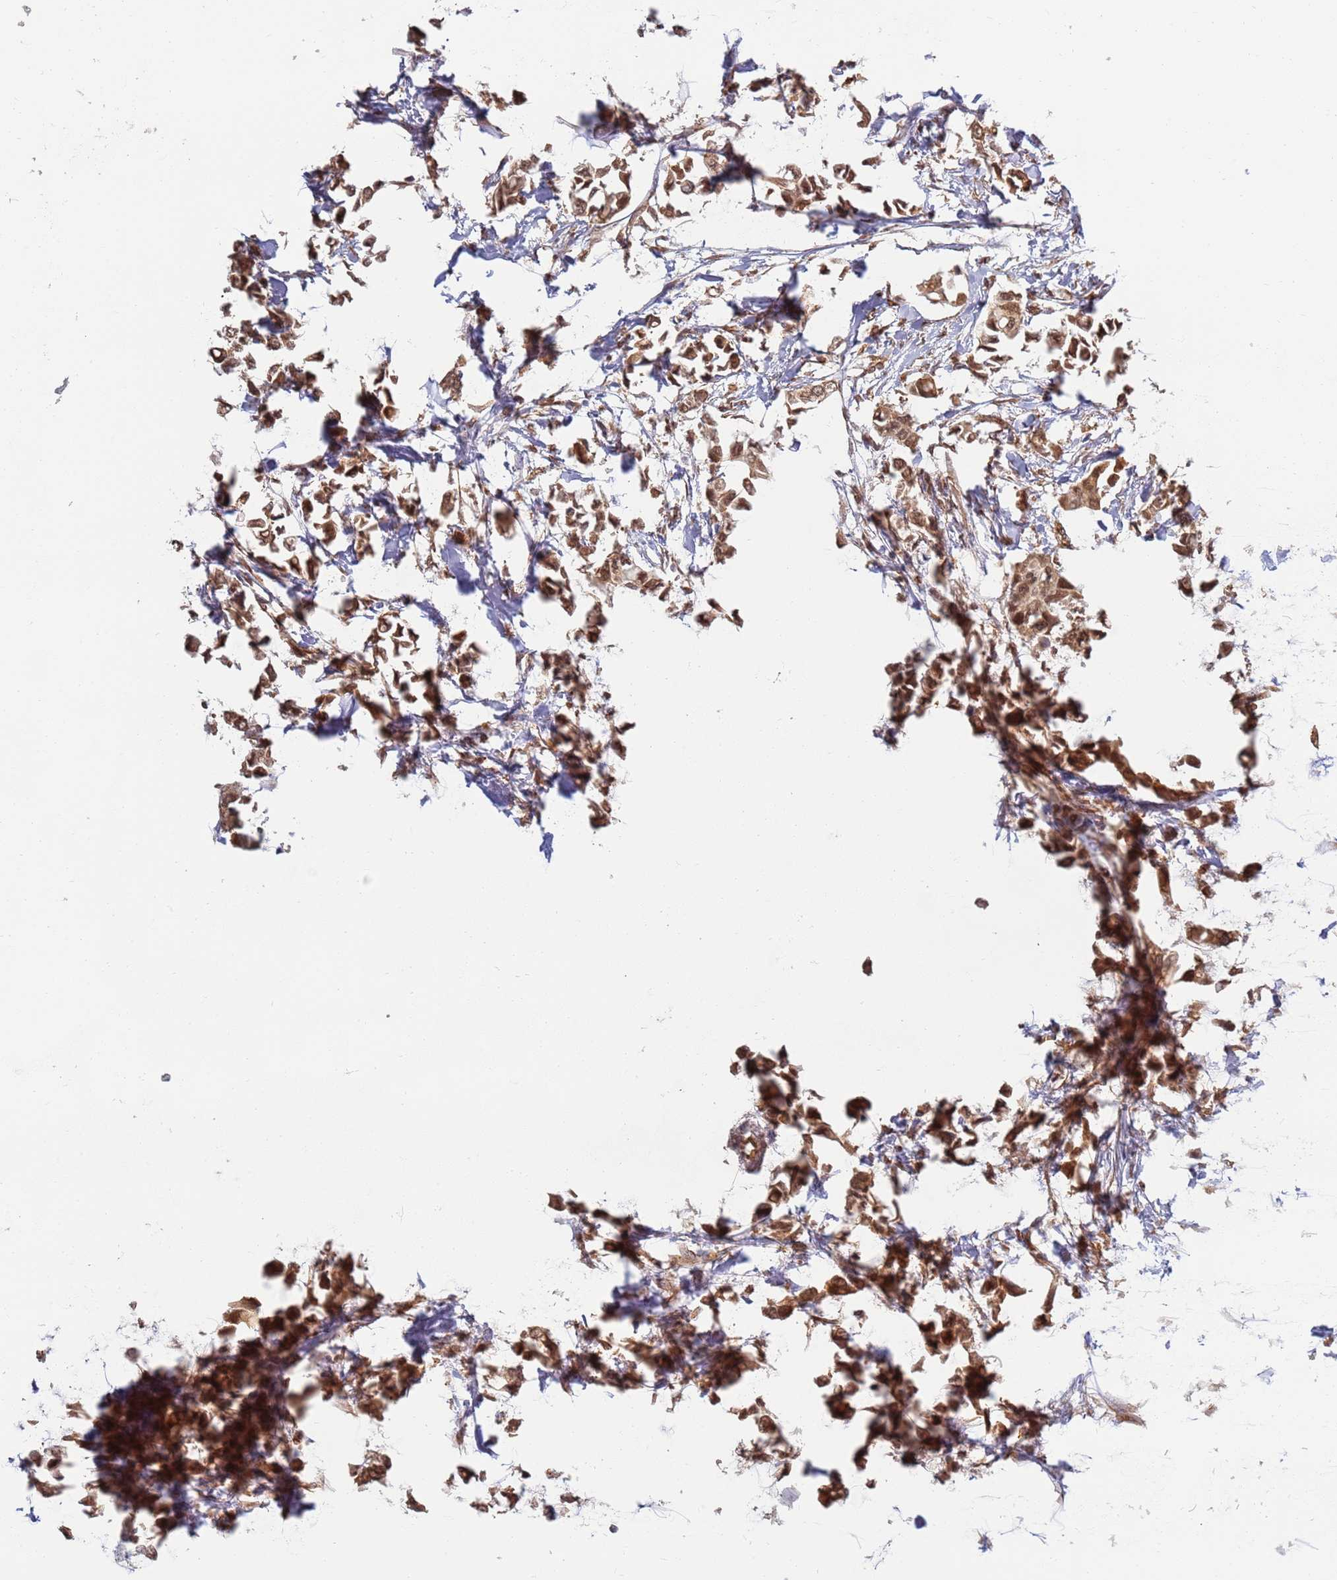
{"staining": {"intensity": "moderate", "quantity": ">75%", "location": "cytoplasmic/membranous,nuclear"}, "tissue": "breast cancer", "cell_type": "Tumor cells", "image_type": "cancer", "snomed": [{"axis": "morphology", "description": "Duct carcinoma"}, {"axis": "topography", "description": "Breast"}], "caption": "IHC micrograph of neoplastic tissue: breast cancer stained using immunohistochemistry (IHC) shows medium levels of moderate protein expression localized specifically in the cytoplasmic/membranous and nuclear of tumor cells, appearing as a cytoplasmic/membranous and nuclear brown color.", "gene": "CEP170", "patient": {"sex": "female", "age": 41}}